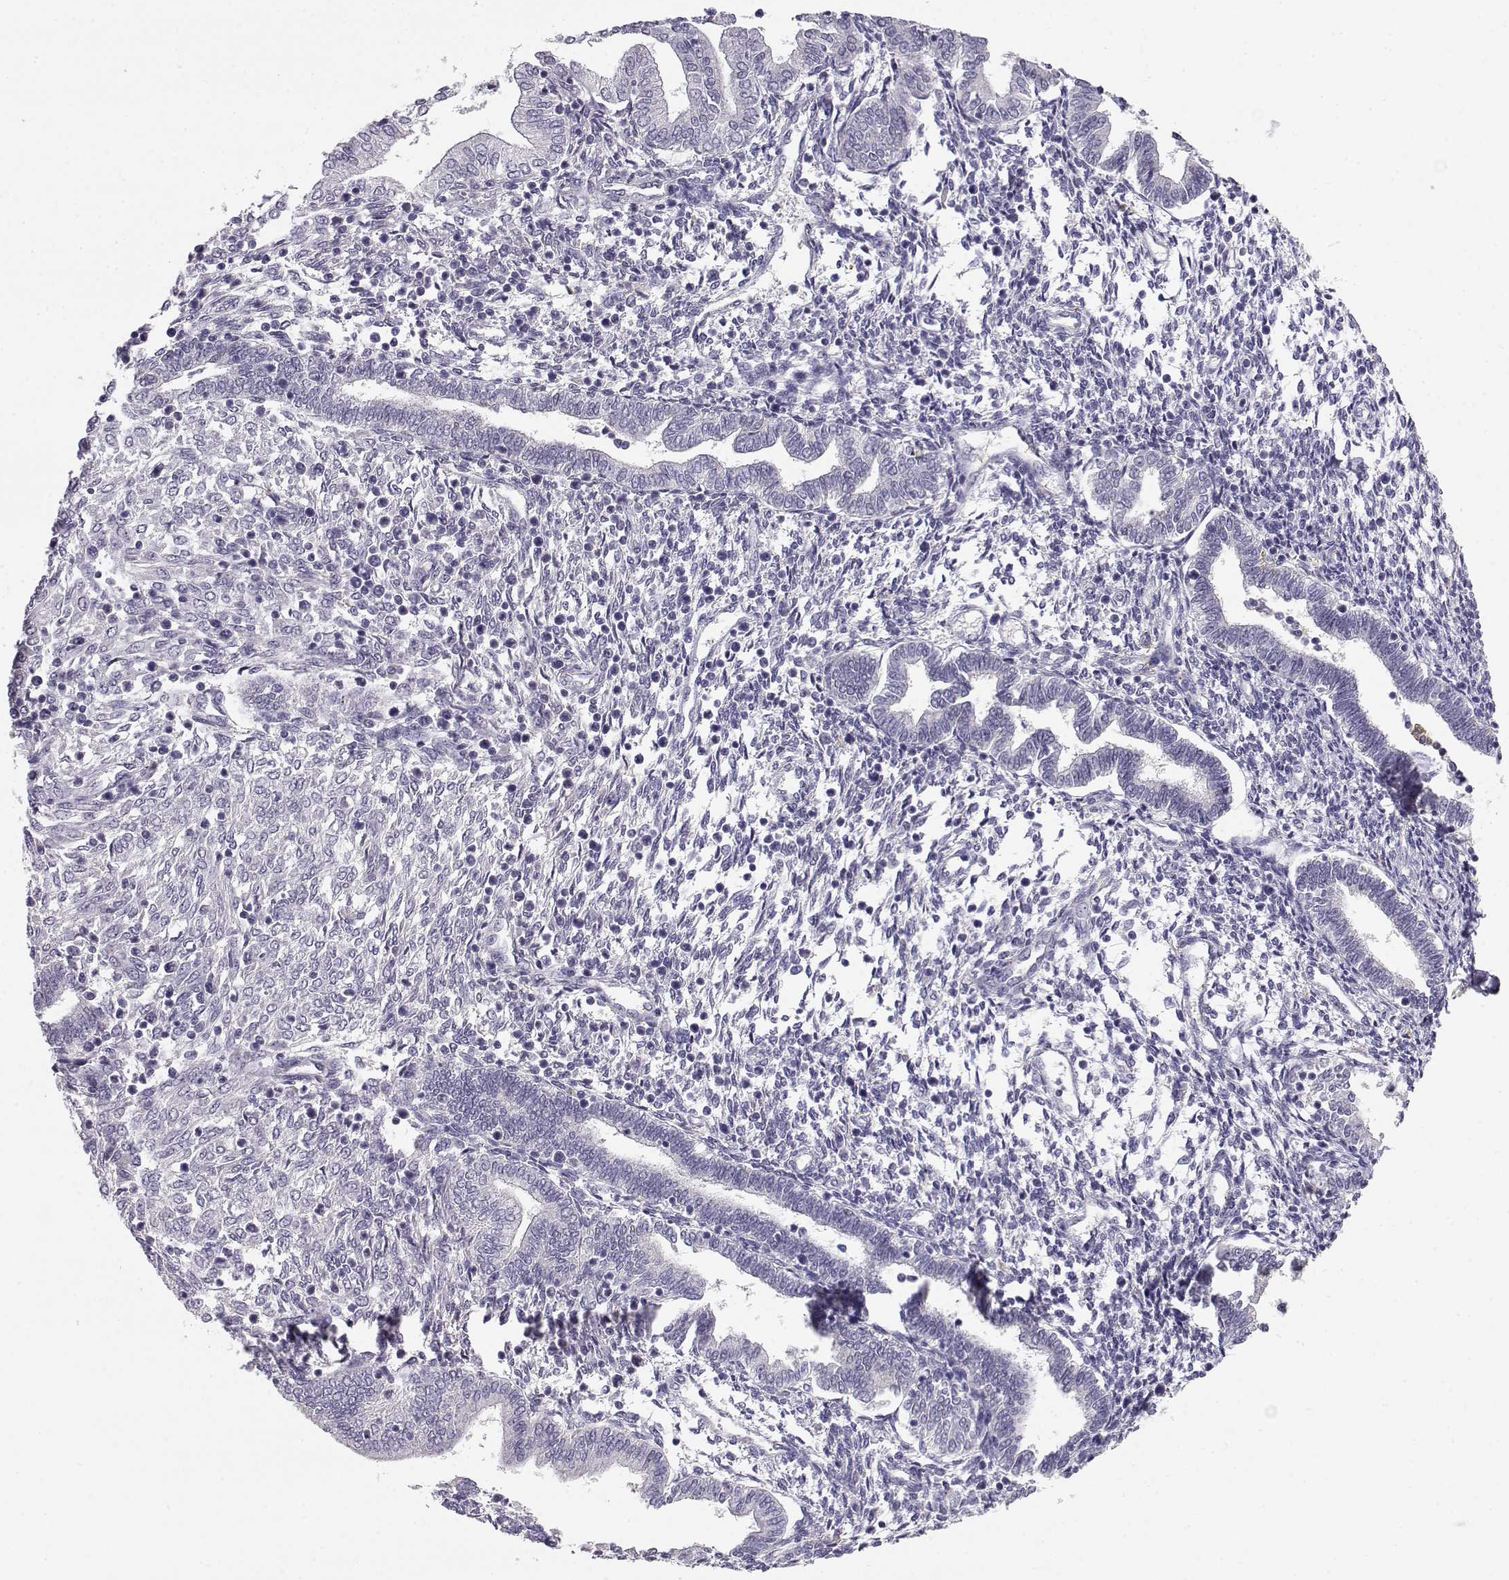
{"staining": {"intensity": "negative", "quantity": "none", "location": "none"}, "tissue": "endometrium", "cell_type": "Cells in endometrial stroma", "image_type": "normal", "snomed": [{"axis": "morphology", "description": "Normal tissue, NOS"}, {"axis": "topography", "description": "Endometrium"}], "caption": "Immunohistochemical staining of normal endometrium reveals no significant positivity in cells in endometrial stroma. The staining was performed using DAB (3,3'-diaminobenzidine) to visualize the protein expression in brown, while the nuclei were stained in blue with hematoxylin (Magnification: 20x).", "gene": "ENDOU", "patient": {"sex": "female", "age": 42}}